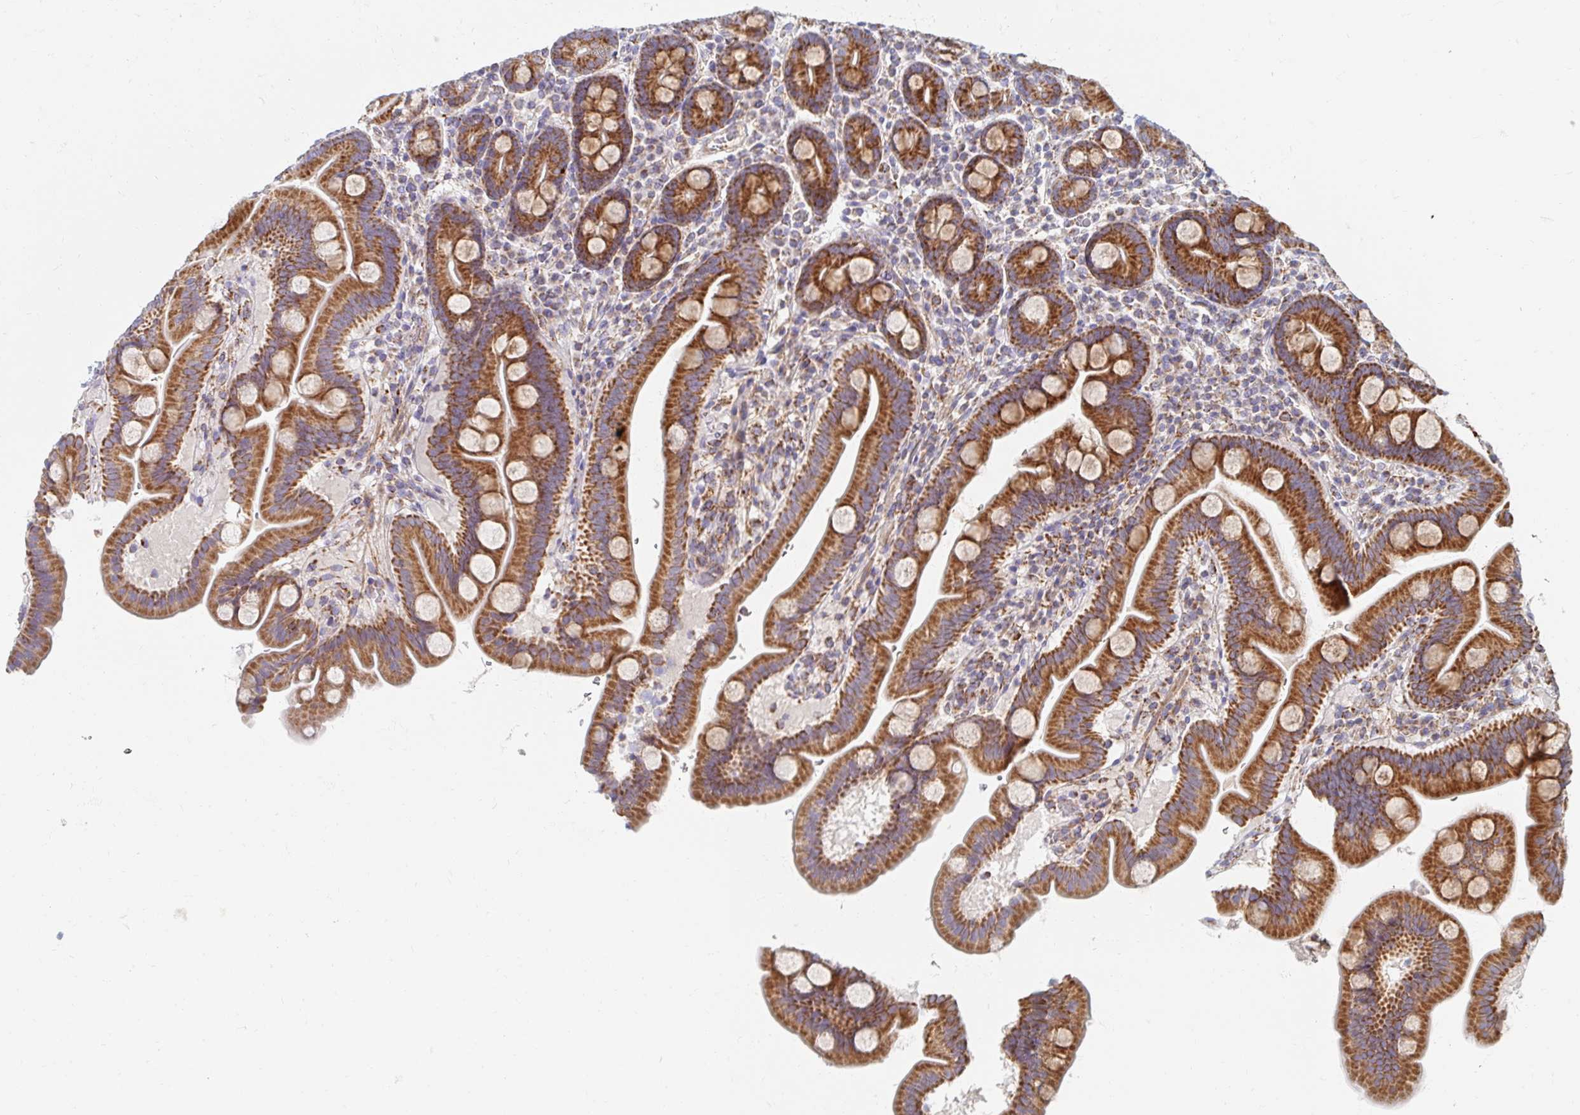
{"staining": {"intensity": "strong", "quantity": ">75%", "location": "cytoplasmic/membranous"}, "tissue": "duodenum", "cell_type": "Glandular cells", "image_type": "normal", "snomed": [{"axis": "morphology", "description": "Normal tissue, NOS"}, {"axis": "topography", "description": "Duodenum"}], "caption": "Brown immunohistochemical staining in normal human duodenum displays strong cytoplasmic/membranous positivity in approximately >75% of glandular cells.", "gene": "MAVS", "patient": {"sex": "male", "age": 59}}